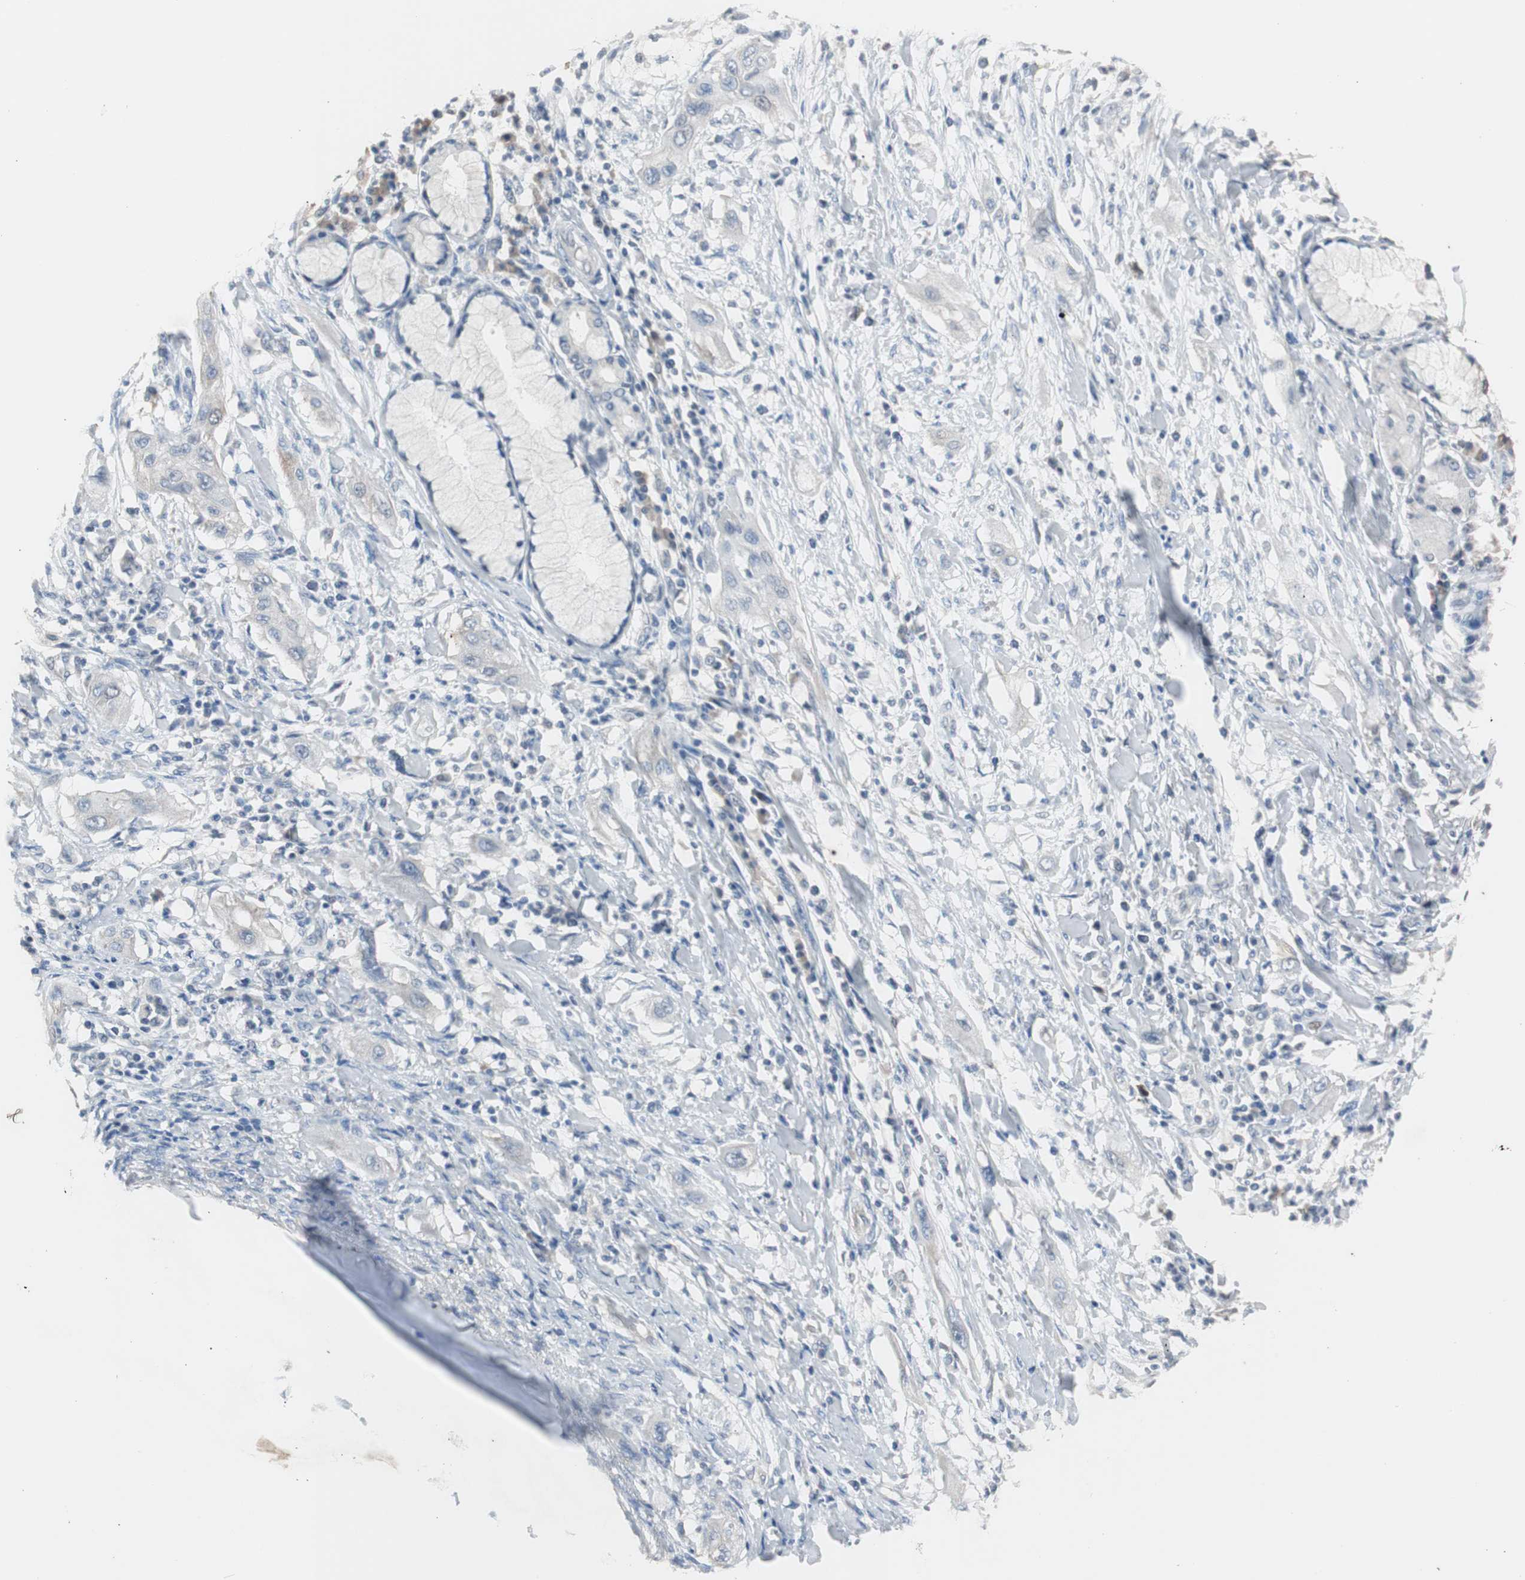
{"staining": {"intensity": "negative", "quantity": "none", "location": "none"}, "tissue": "lung cancer", "cell_type": "Tumor cells", "image_type": "cancer", "snomed": [{"axis": "morphology", "description": "Squamous cell carcinoma, NOS"}, {"axis": "topography", "description": "Lung"}], "caption": "Micrograph shows no significant protein positivity in tumor cells of squamous cell carcinoma (lung). (Brightfield microscopy of DAB (3,3'-diaminobenzidine) IHC at high magnification).", "gene": "TK1", "patient": {"sex": "female", "age": 47}}